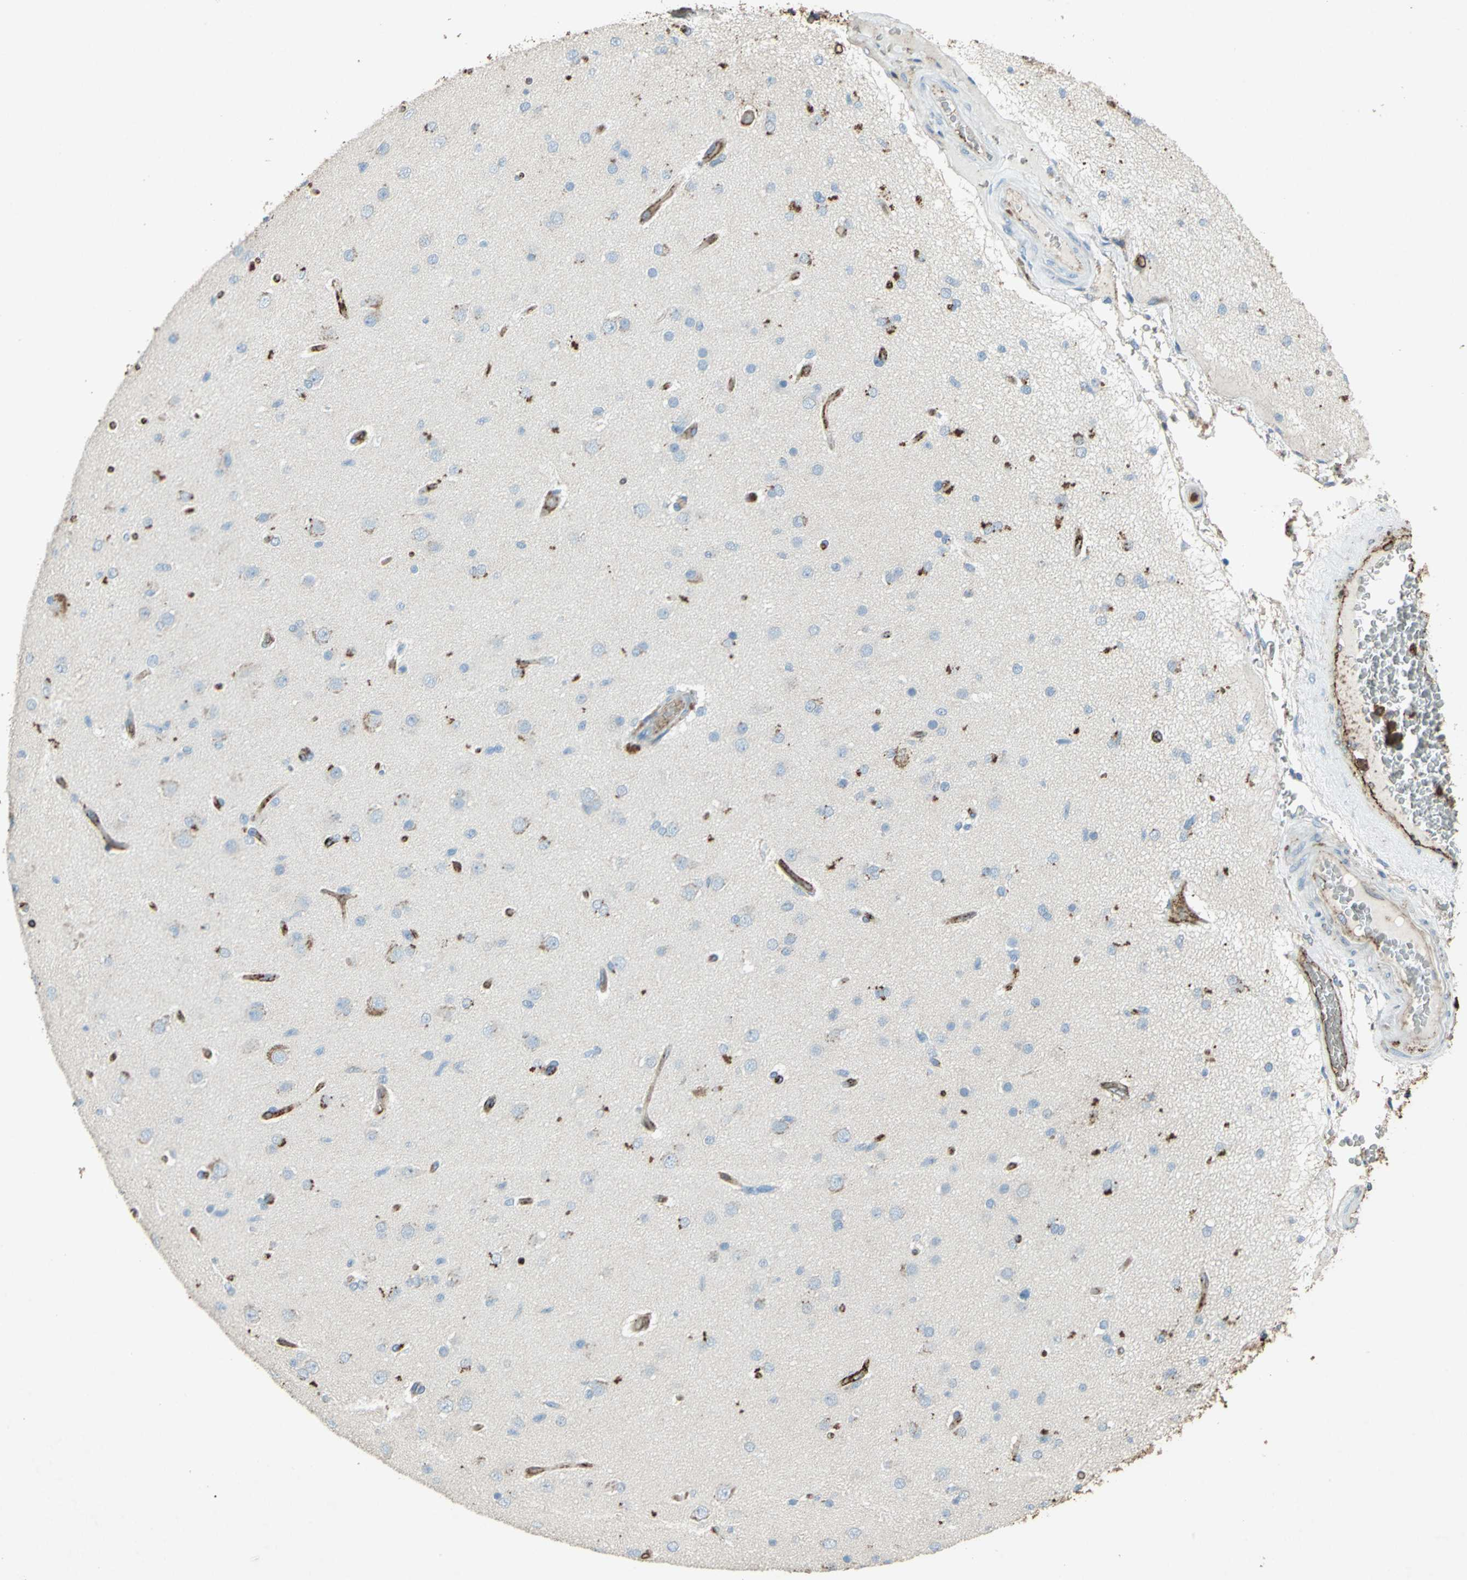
{"staining": {"intensity": "moderate", "quantity": "25%-75%", "location": "cytoplasmic/membranous"}, "tissue": "glioma", "cell_type": "Tumor cells", "image_type": "cancer", "snomed": [{"axis": "morphology", "description": "Glioma, malignant, High grade"}, {"axis": "topography", "description": "Brain"}], "caption": "A micrograph of malignant glioma (high-grade) stained for a protein displays moderate cytoplasmic/membranous brown staining in tumor cells.", "gene": "CCR6", "patient": {"sex": "male", "age": 33}}